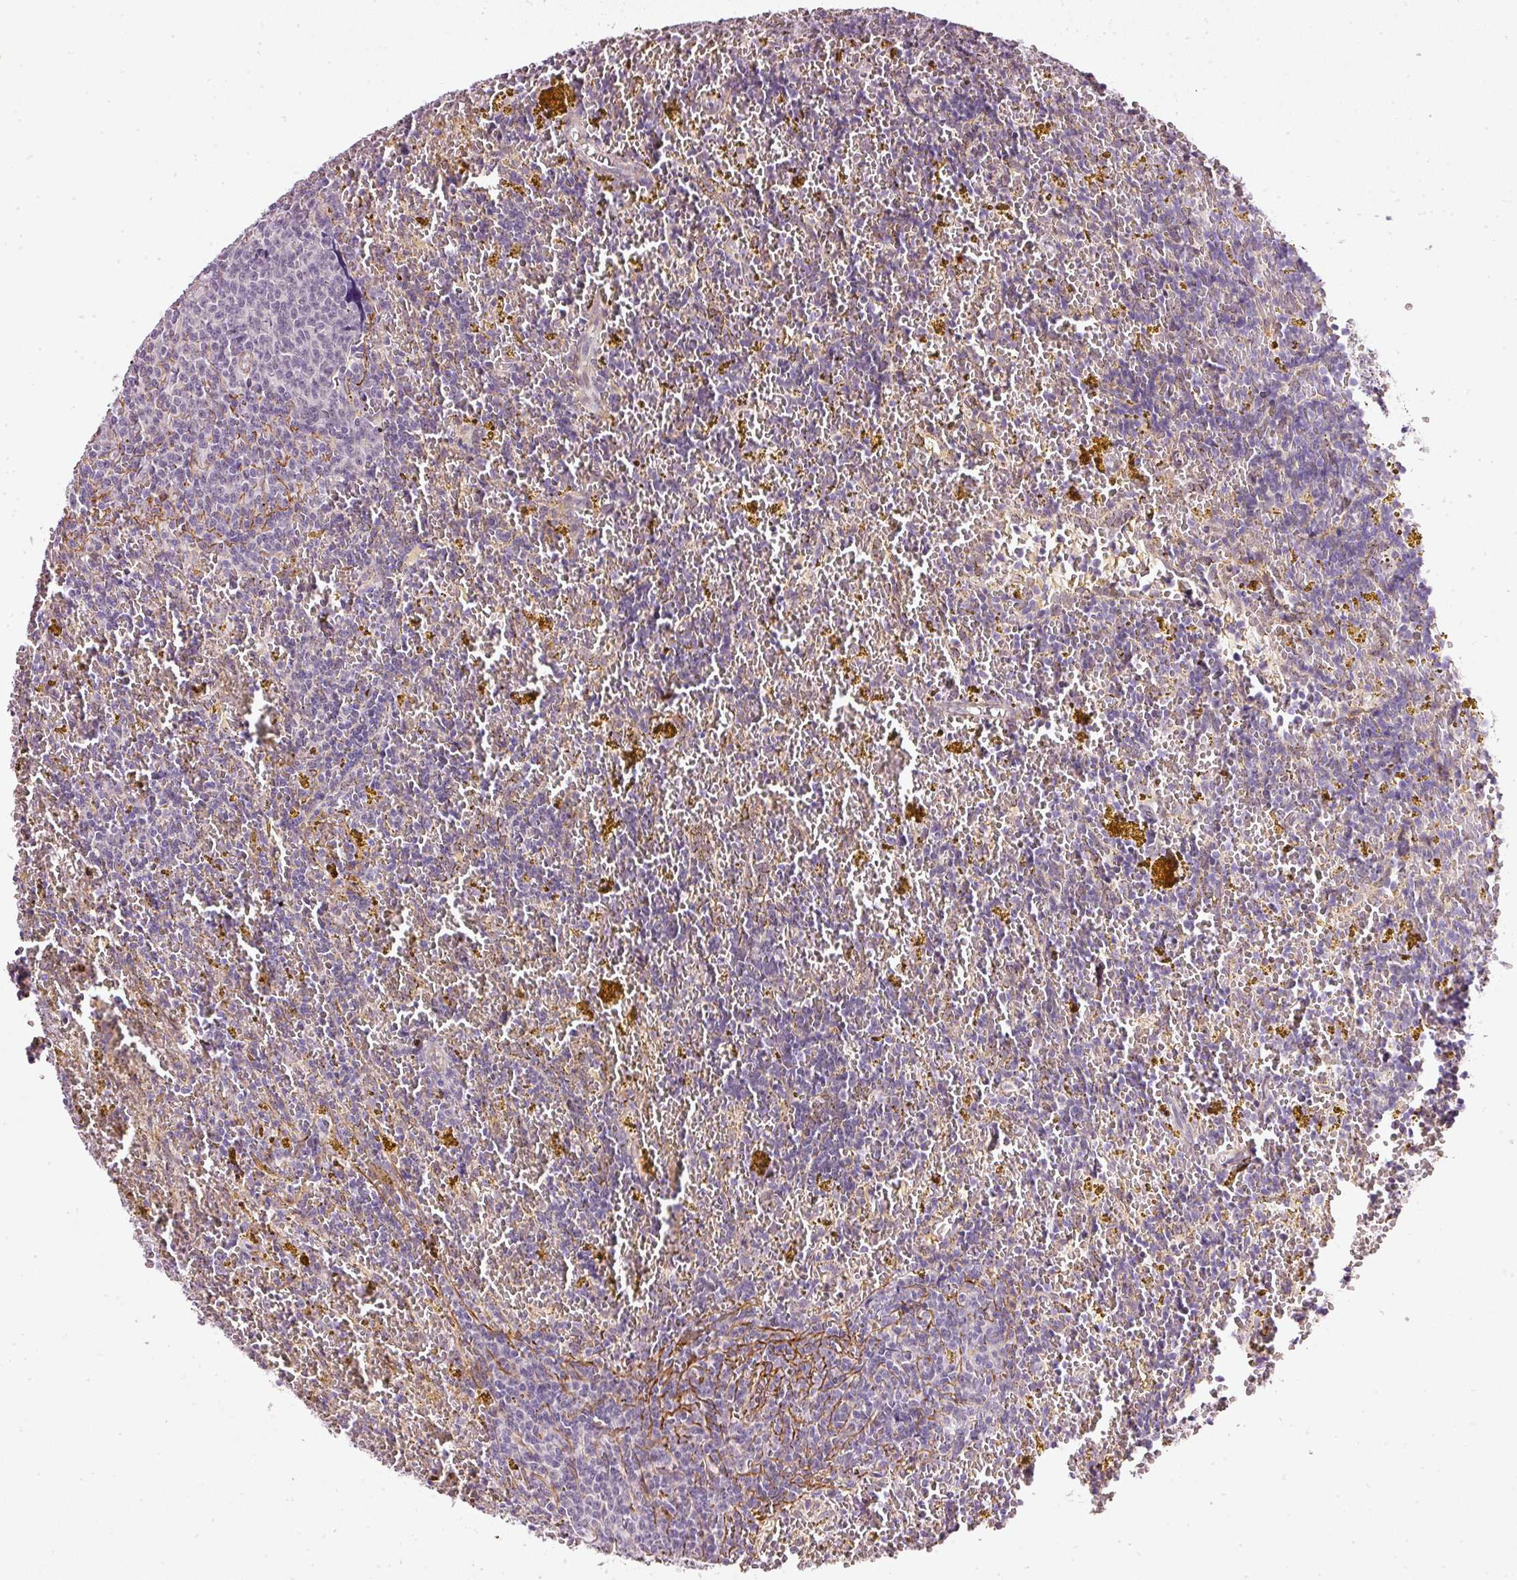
{"staining": {"intensity": "negative", "quantity": "none", "location": "none"}, "tissue": "lymphoma", "cell_type": "Tumor cells", "image_type": "cancer", "snomed": [{"axis": "morphology", "description": "Malignant lymphoma, non-Hodgkin's type, Low grade"}, {"axis": "topography", "description": "Spleen"}, {"axis": "topography", "description": "Lymph node"}], "caption": "Lymphoma was stained to show a protein in brown. There is no significant expression in tumor cells.", "gene": "TOGARAM1", "patient": {"sex": "female", "age": 66}}